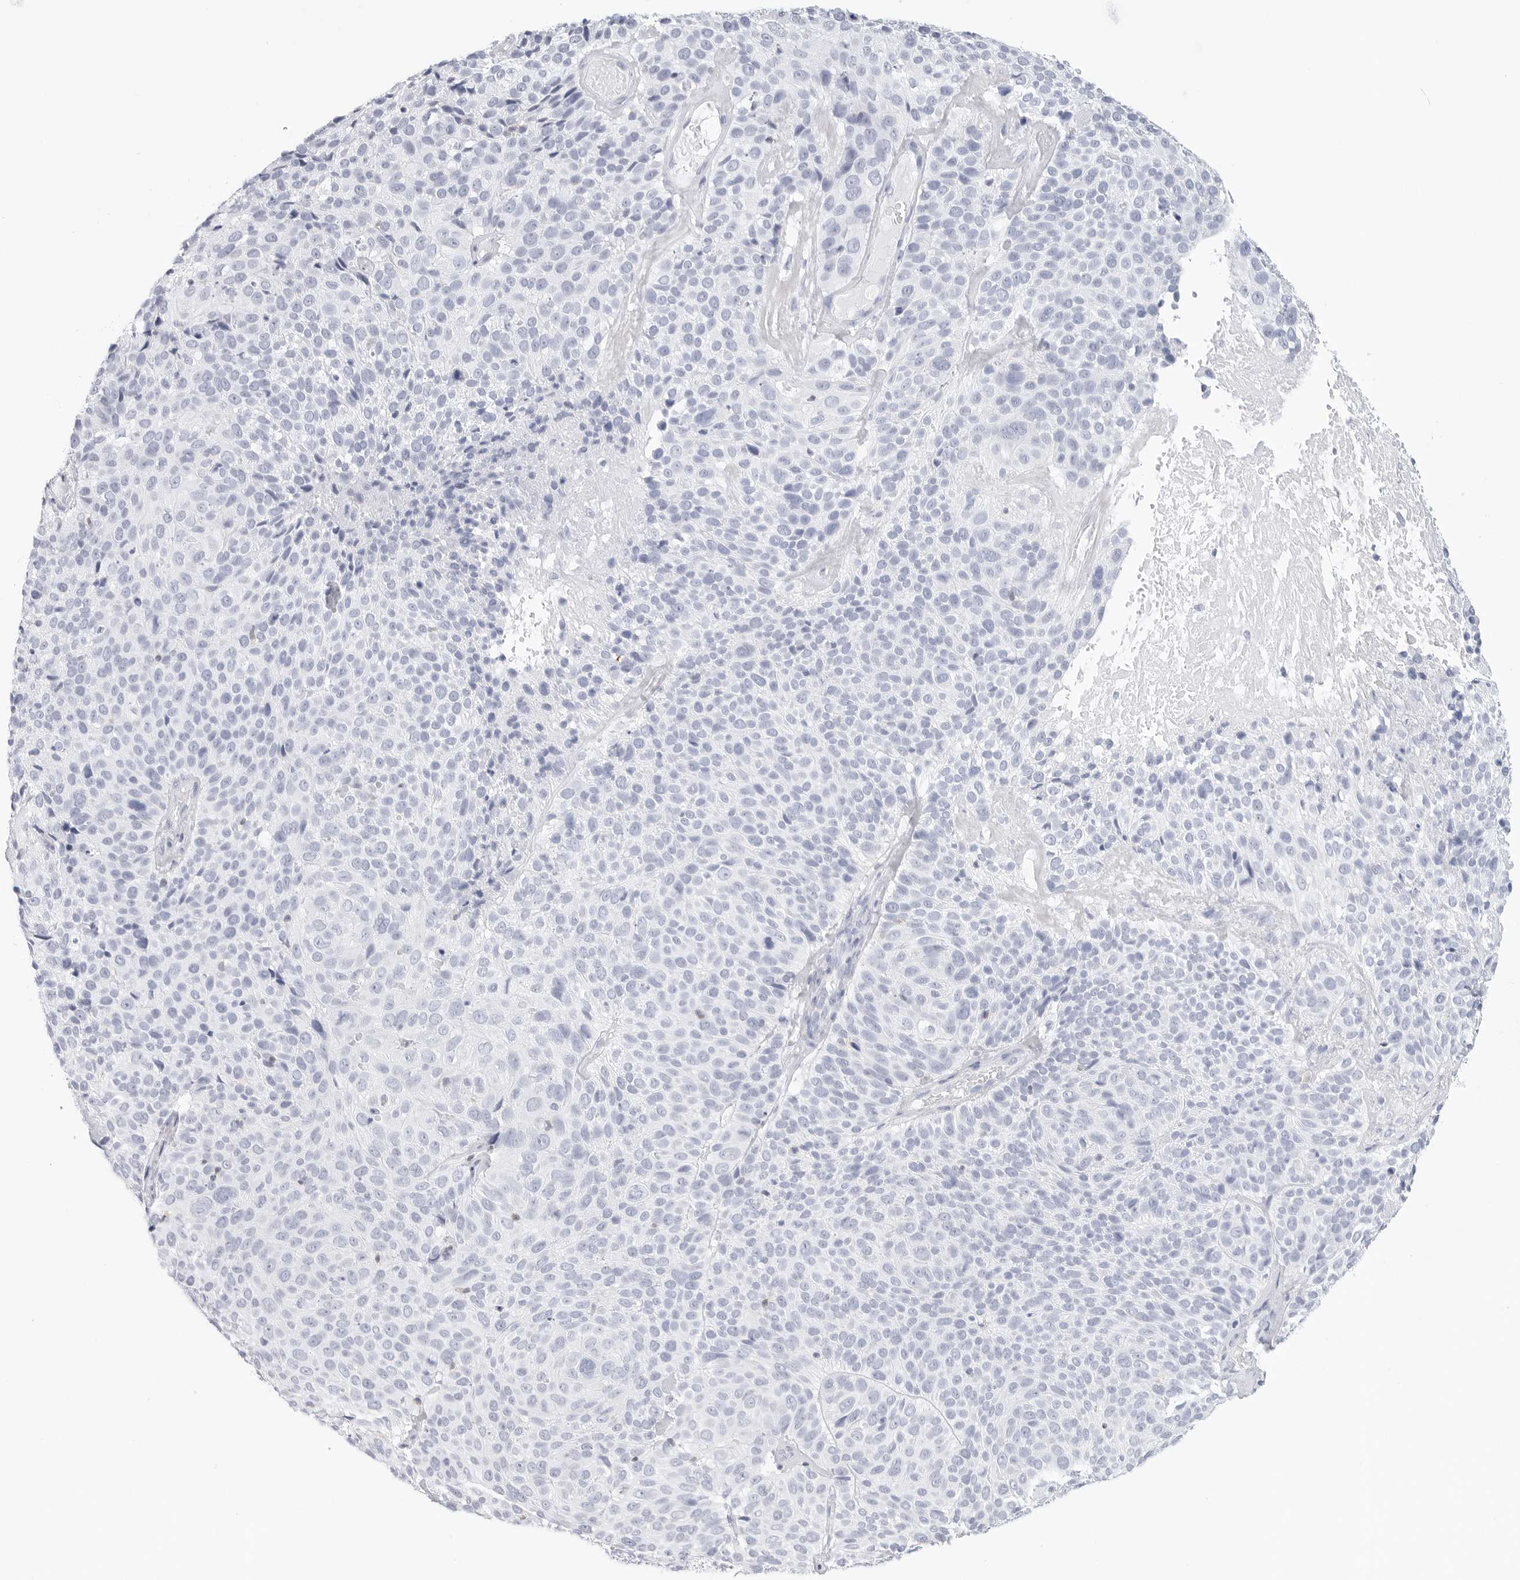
{"staining": {"intensity": "negative", "quantity": "none", "location": "none"}, "tissue": "cervical cancer", "cell_type": "Tumor cells", "image_type": "cancer", "snomed": [{"axis": "morphology", "description": "Squamous cell carcinoma, NOS"}, {"axis": "topography", "description": "Cervix"}], "caption": "Micrograph shows no protein staining in tumor cells of cervical squamous cell carcinoma tissue. Brightfield microscopy of immunohistochemistry (IHC) stained with DAB (3,3'-diaminobenzidine) (brown) and hematoxylin (blue), captured at high magnification.", "gene": "SLC9A3R1", "patient": {"sex": "female", "age": 74}}